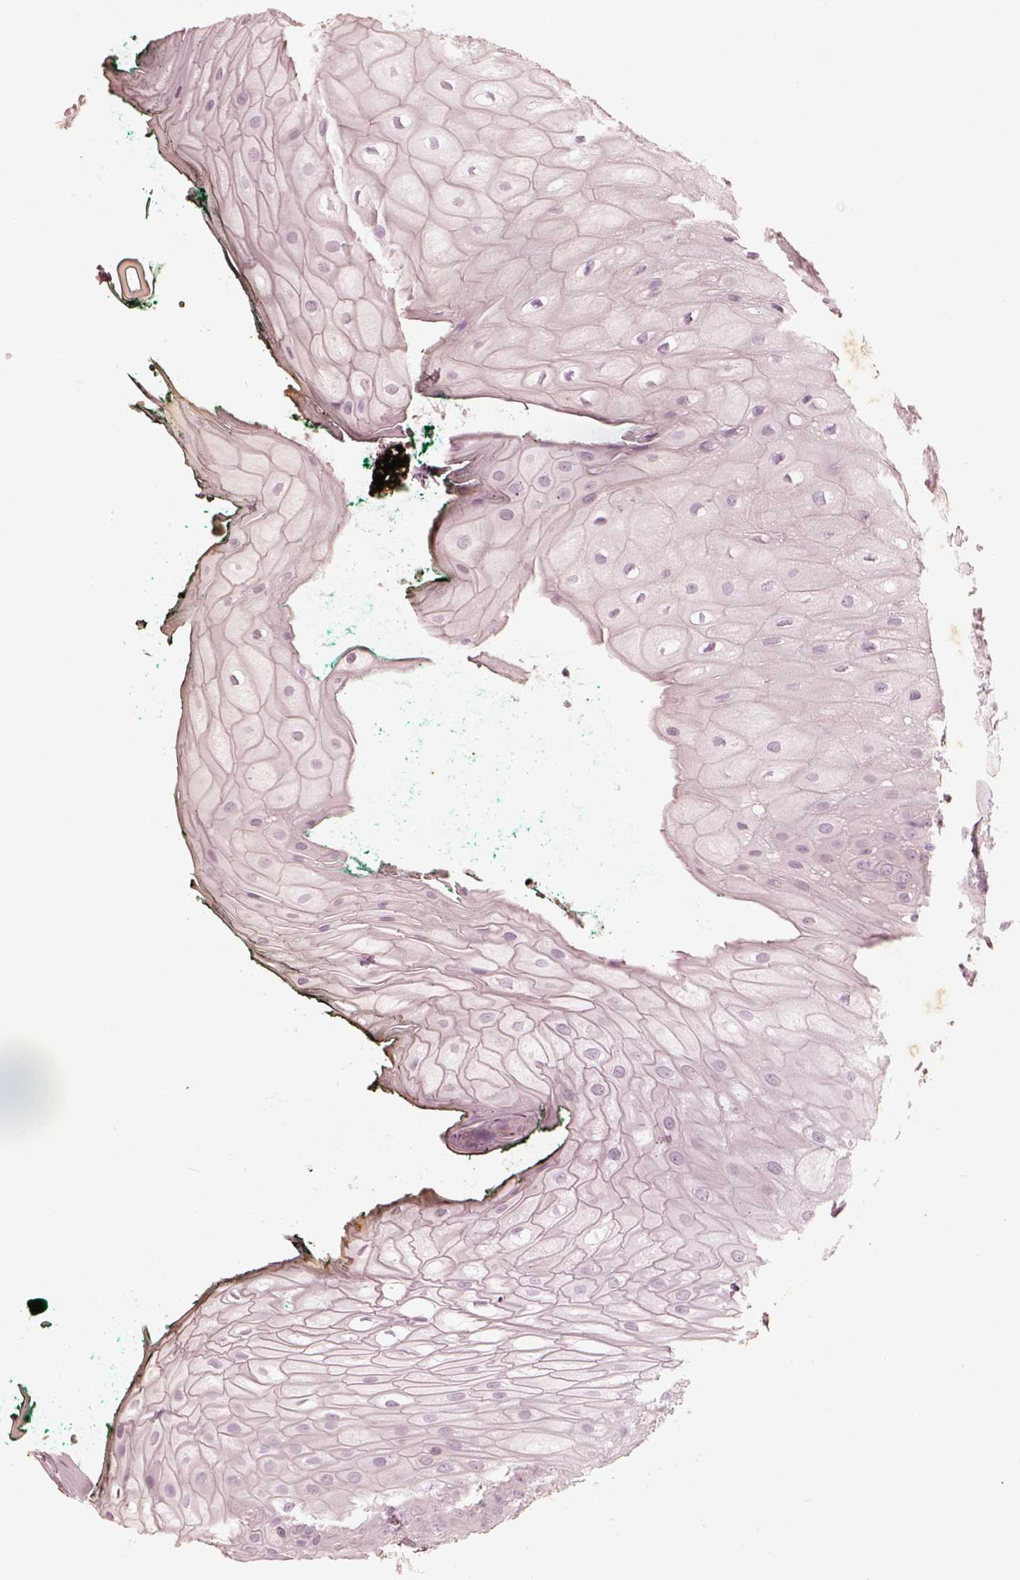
{"staining": {"intensity": "moderate", "quantity": "<25%", "location": "cytoplasmic/membranous"}, "tissue": "oral mucosa", "cell_type": "Squamous epithelial cells", "image_type": "normal", "snomed": [{"axis": "morphology", "description": "Normal tissue, NOS"}, {"axis": "topography", "description": "Oral tissue"}, {"axis": "topography", "description": "Head-Neck"}], "caption": "Squamous epithelial cells display moderate cytoplasmic/membranous positivity in approximately <25% of cells in normal oral mucosa. (IHC, brightfield microscopy, high magnification).", "gene": "WLS", "patient": {"sex": "female", "age": 68}}